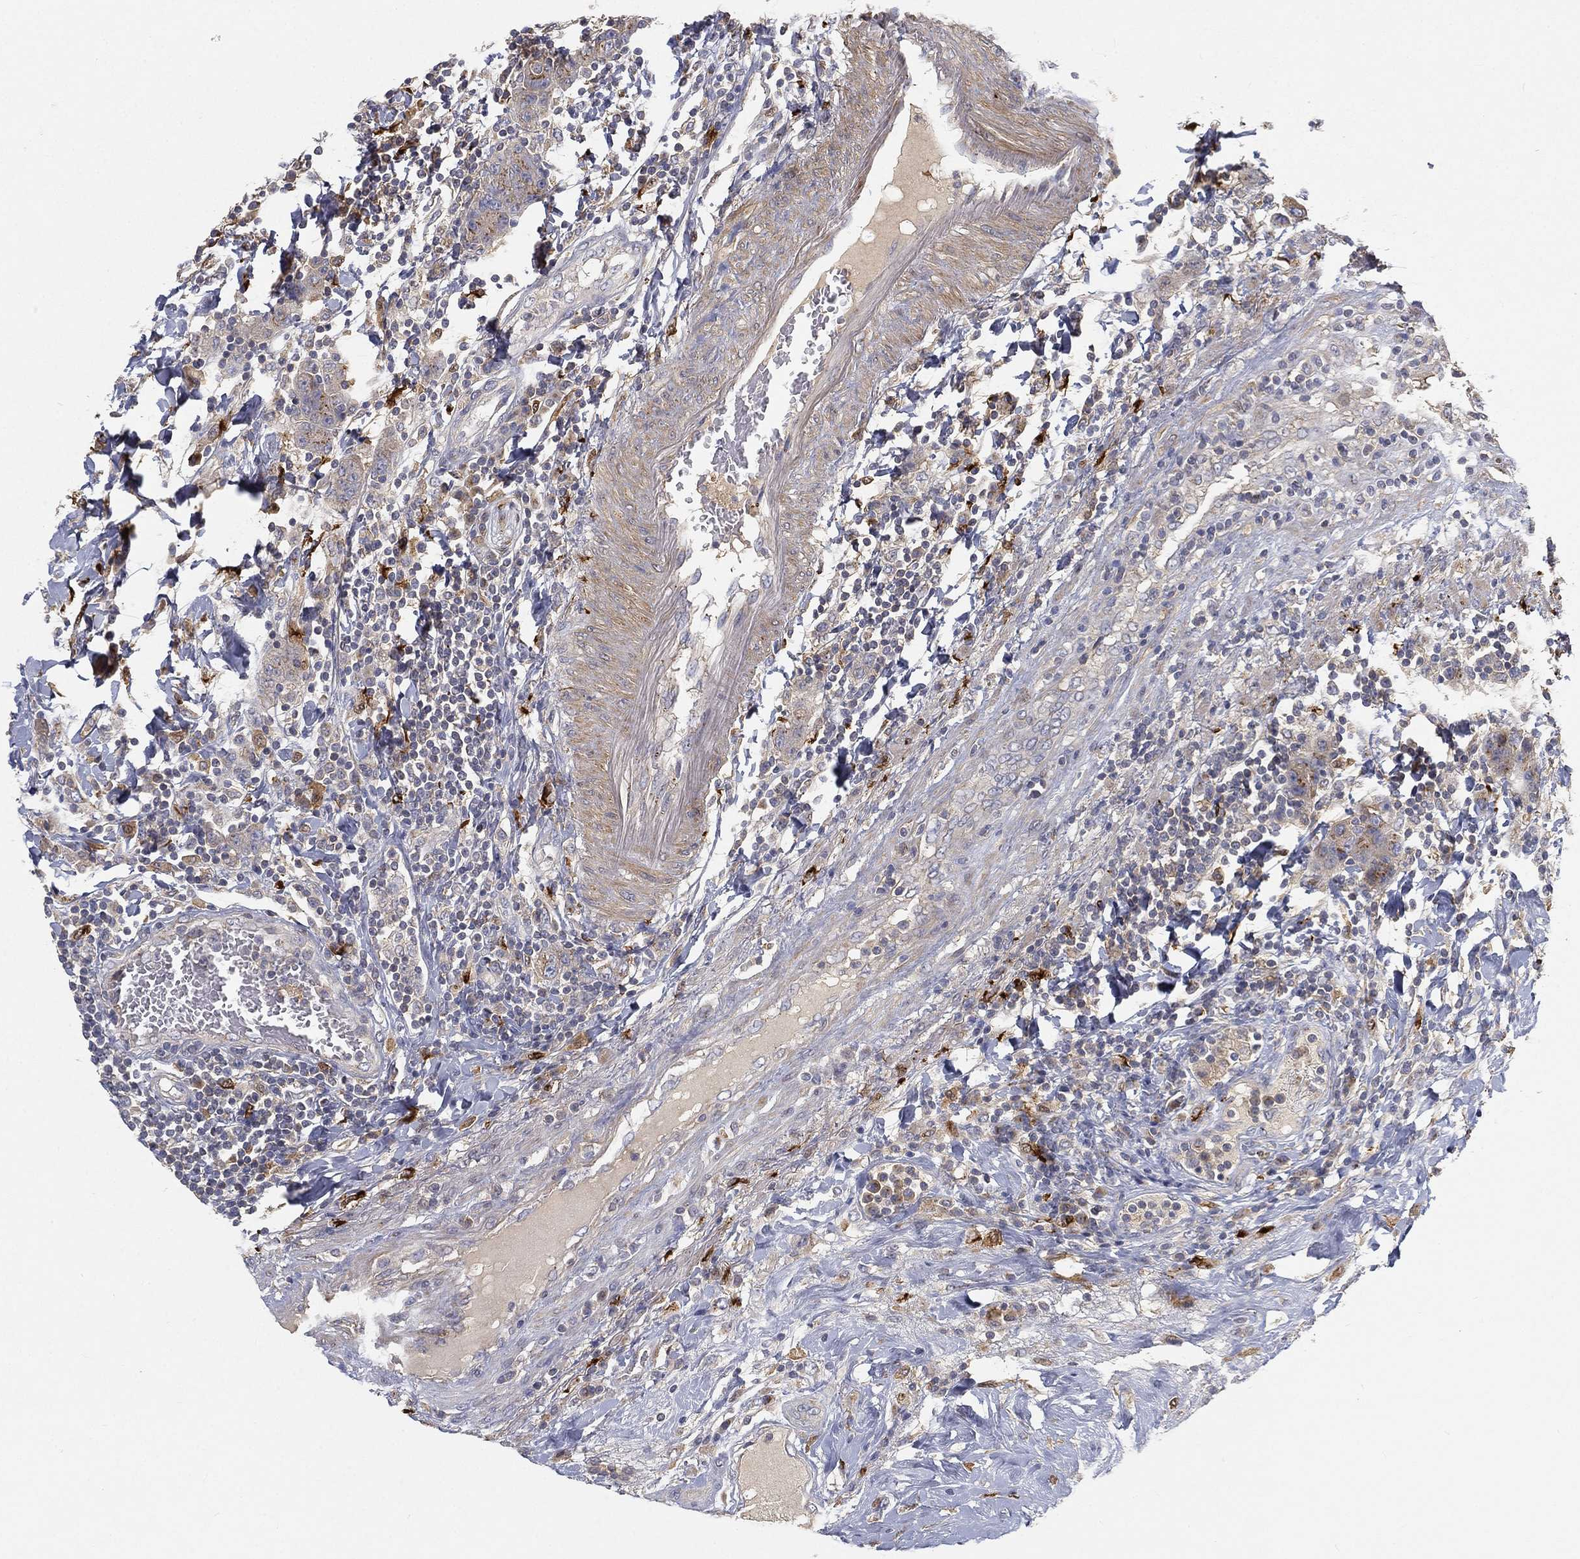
{"staining": {"intensity": "moderate", "quantity": ">75%", "location": "cytoplasmic/membranous"}, "tissue": "colorectal cancer", "cell_type": "Tumor cells", "image_type": "cancer", "snomed": [{"axis": "morphology", "description": "Adenocarcinoma, NOS"}, {"axis": "topography", "description": "Colon"}], "caption": "Brown immunohistochemical staining in human colorectal cancer exhibits moderate cytoplasmic/membranous expression in about >75% of tumor cells.", "gene": "CTSL", "patient": {"sex": "female", "age": 48}}